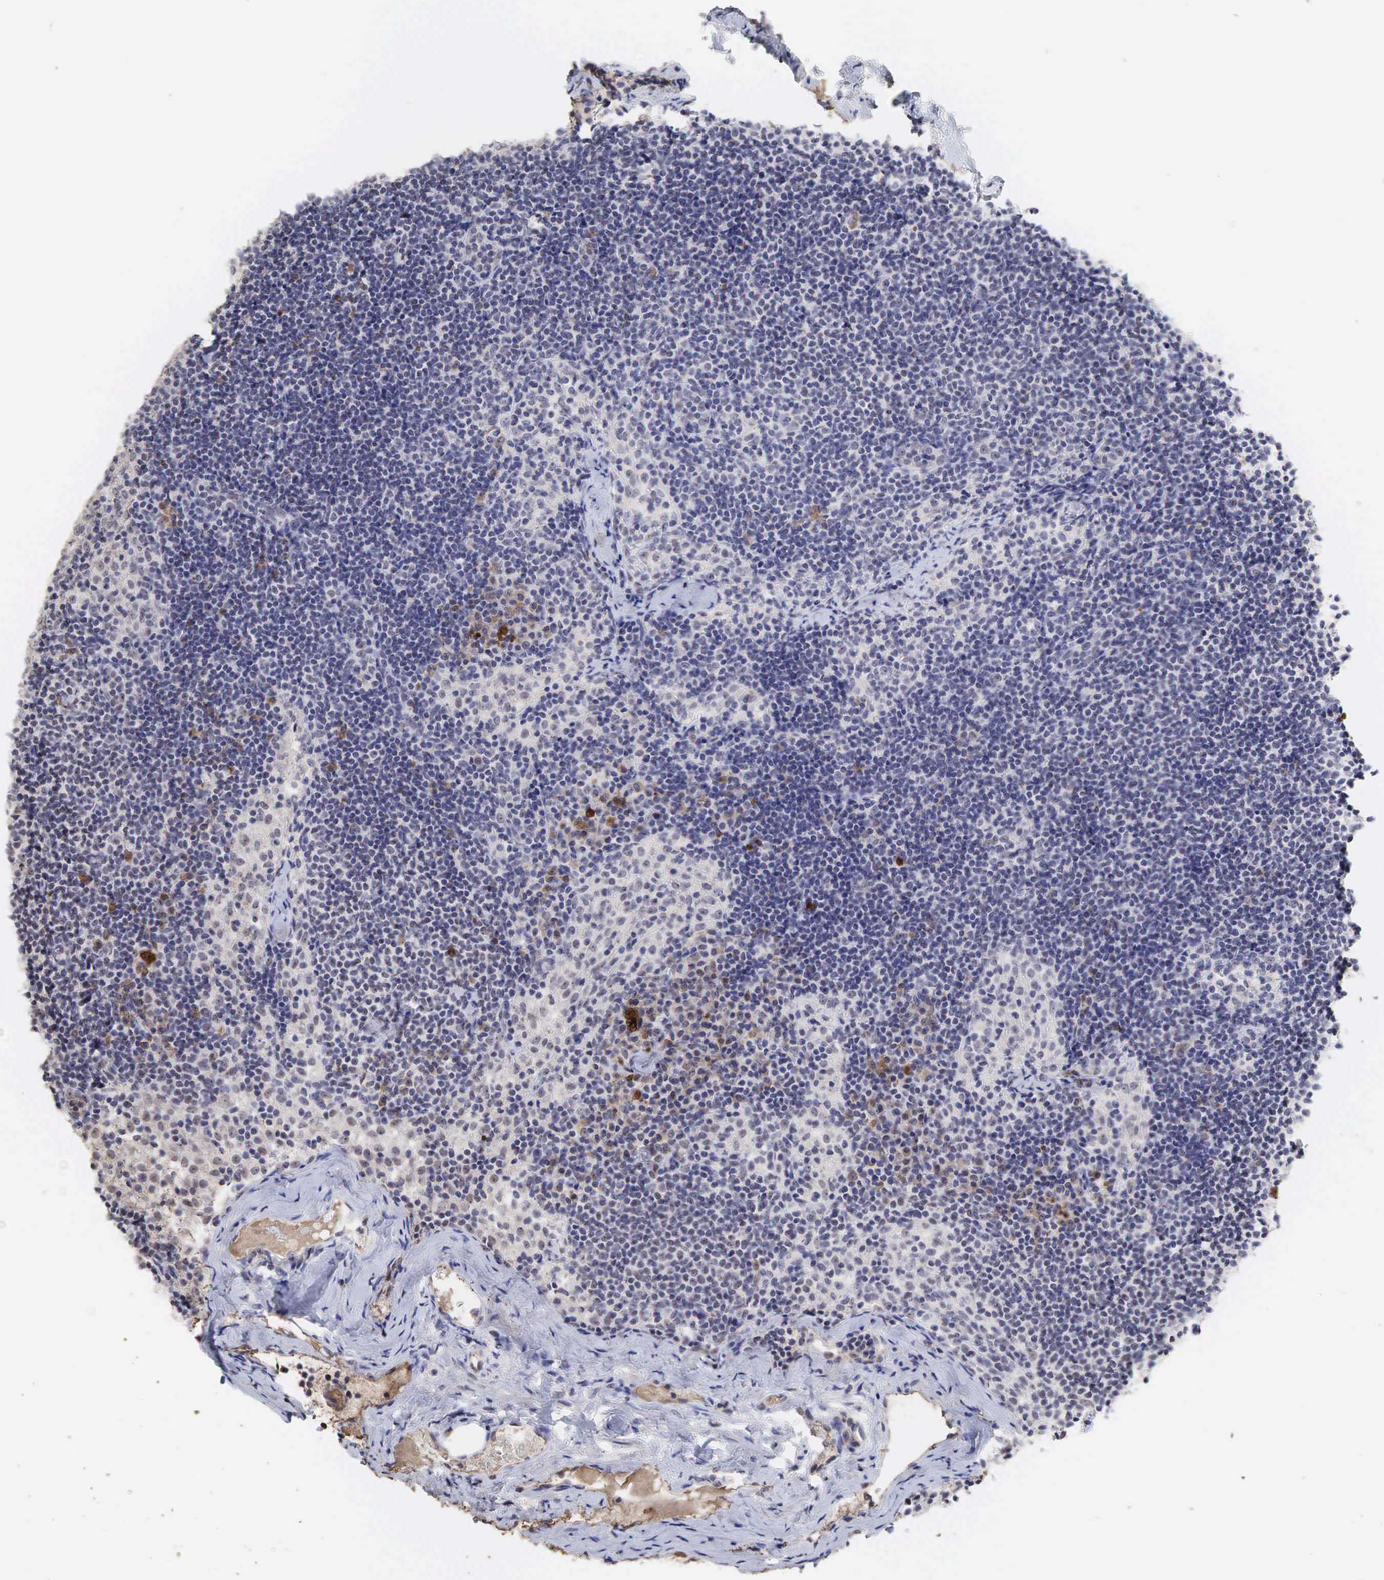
{"staining": {"intensity": "moderate", "quantity": "<25%", "location": "cytoplasmic/membranous"}, "tissue": "lymph node", "cell_type": "Germinal center cells", "image_type": "normal", "snomed": [{"axis": "morphology", "description": "Normal tissue, NOS"}, {"axis": "topography", "description": "Lymph node"}], "caption": "Protein staining by immunohistochemistry (IHC) exhibits moderate cytoplasmic/membranous expression in about <25% of germinal center cells in normal lymph node. Nuclei are stained in blue.", "gene": "DKC1", "patient": {"sex": "female", "age": 35}}